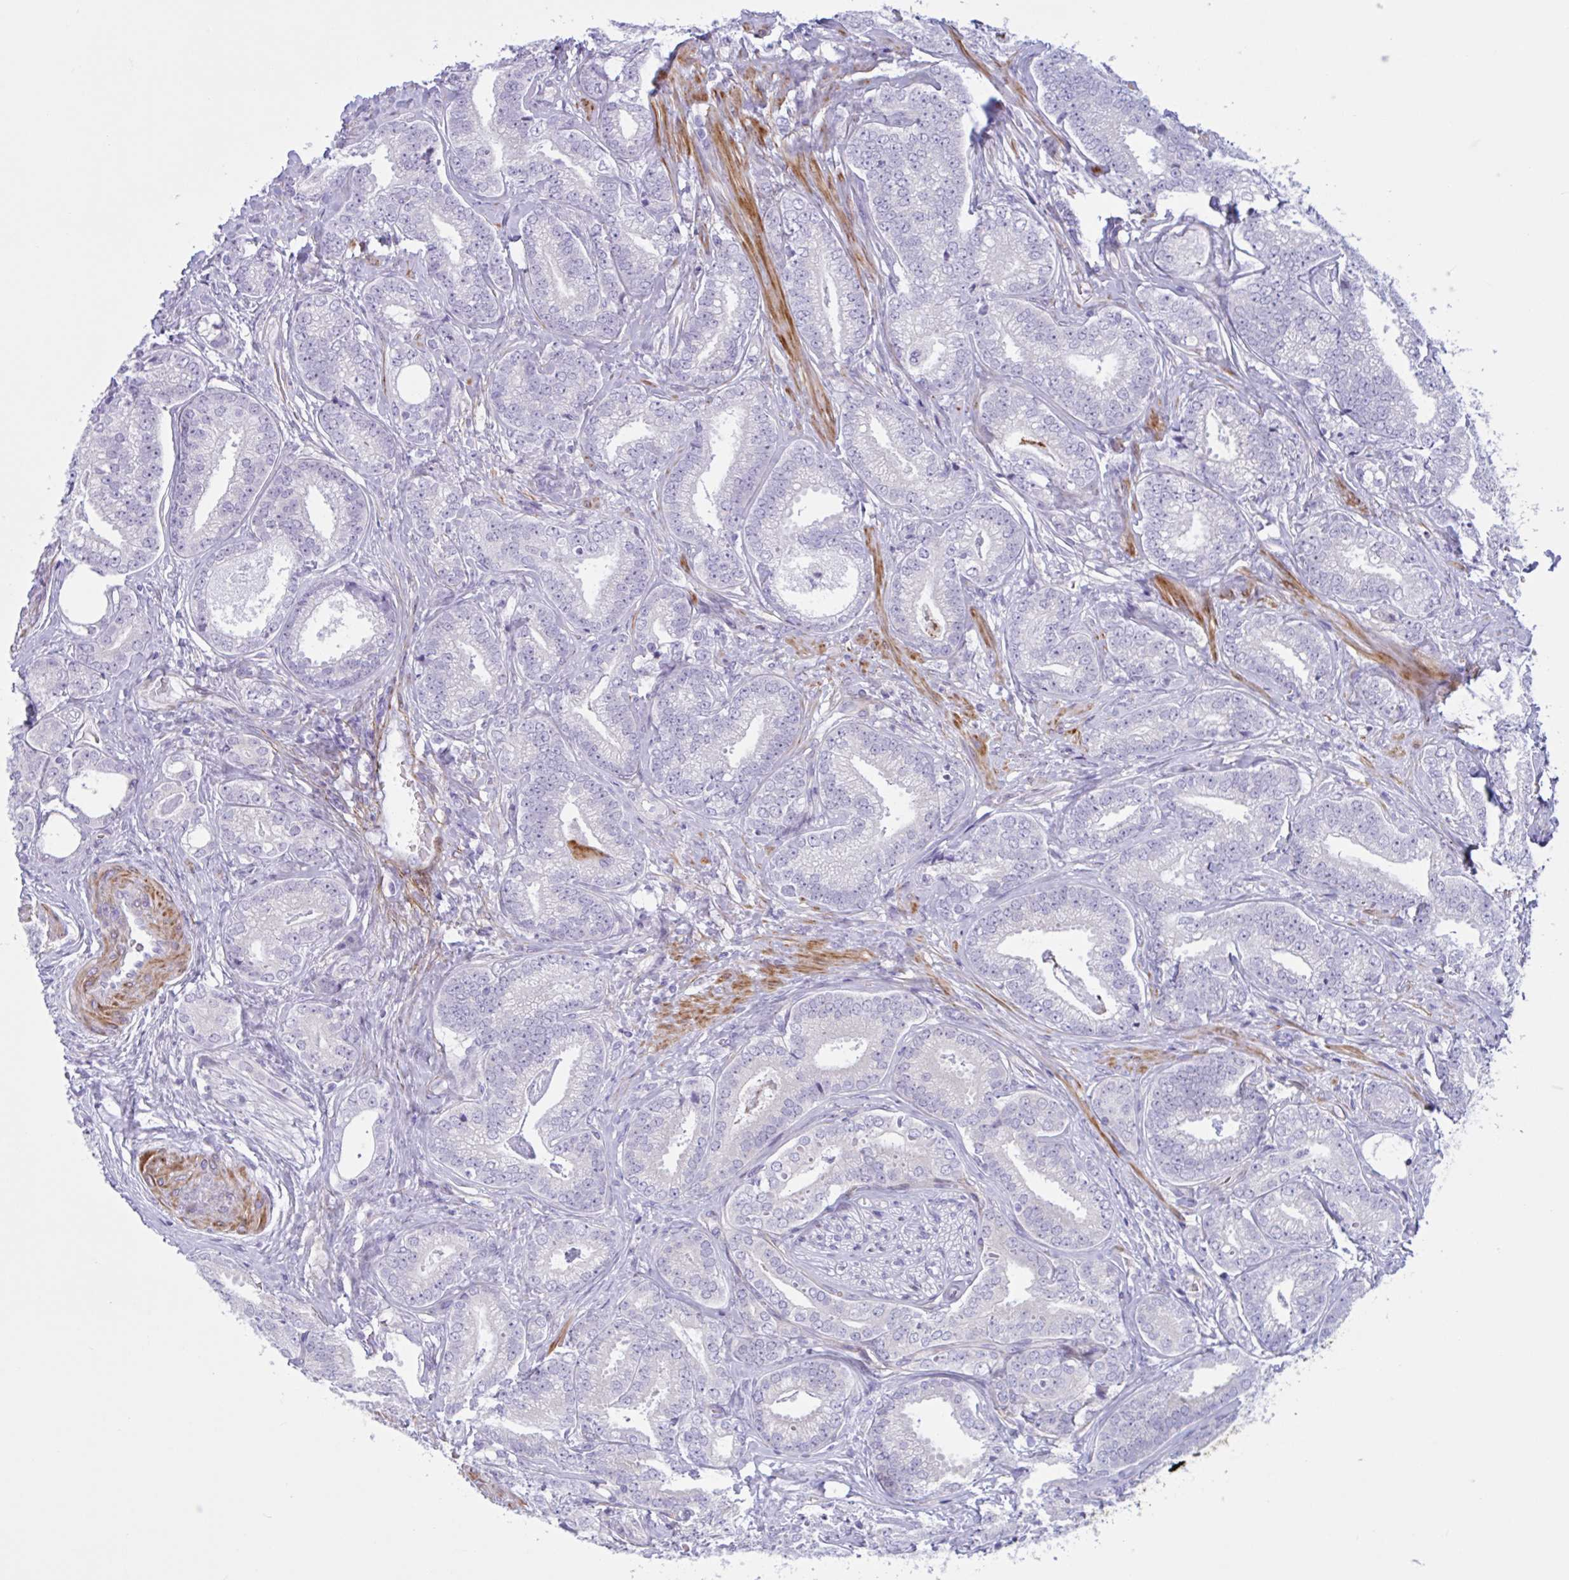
{"staining": {"intensity": "negative", "quantity": "none", "location": "none"}, "tissue": "prostate cancer", "cell_type": "Tumor cells", "image_type": "cancer", "snomed": [{"axis": "morphology", "description": "Adenocarcinoma, Low grade"}, {"axis": "topography", "description": "Prostate"}], "caption": "Image shows no significant protein positivity in tumor cells of adenocarcinoma (low-grade) (prostate).", "gene": "AHCYL2", "patient": {"sex": "male", "age": 63}}